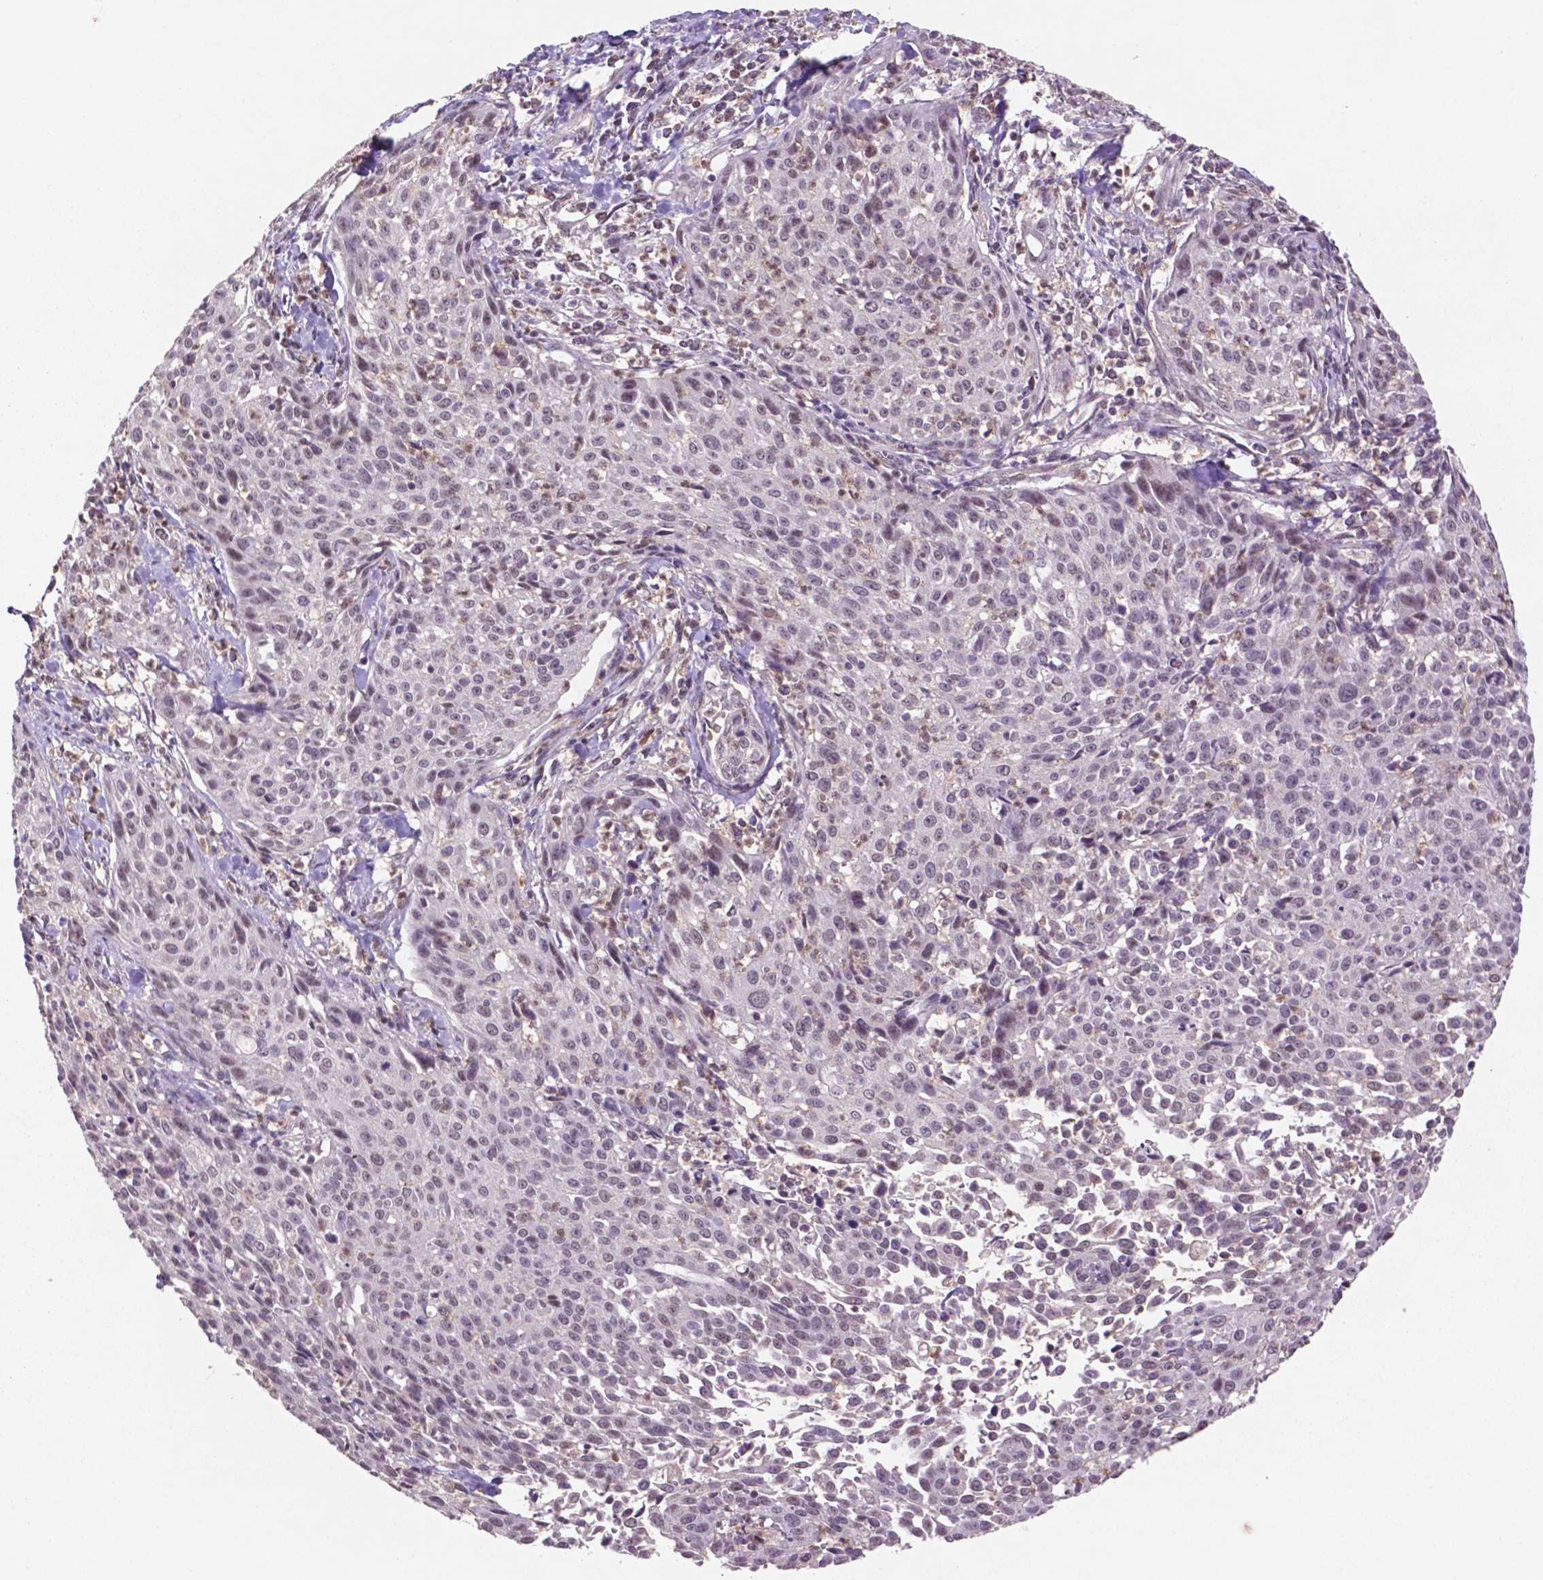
{"staining": {"intensity": "negative", "quantity": "none", "location": "none"}, "tissue": "cervical cancer", "cell_type": "Tumor cells", "image_type": "cancer", "snomed": [{"axis": "morphology", "description": "Squamous cell carcinoma, NOS"}, {"axis": "topography", "description": "Cervix"}], "caption": "Human cervical cancer (squamous cell carcinoma) stained for a protein using immunohistochemistry (IHC) reveals no positivity in tumor cells.", "gene": "GLRX", "patient": {"sex": "female", "age": 26}}